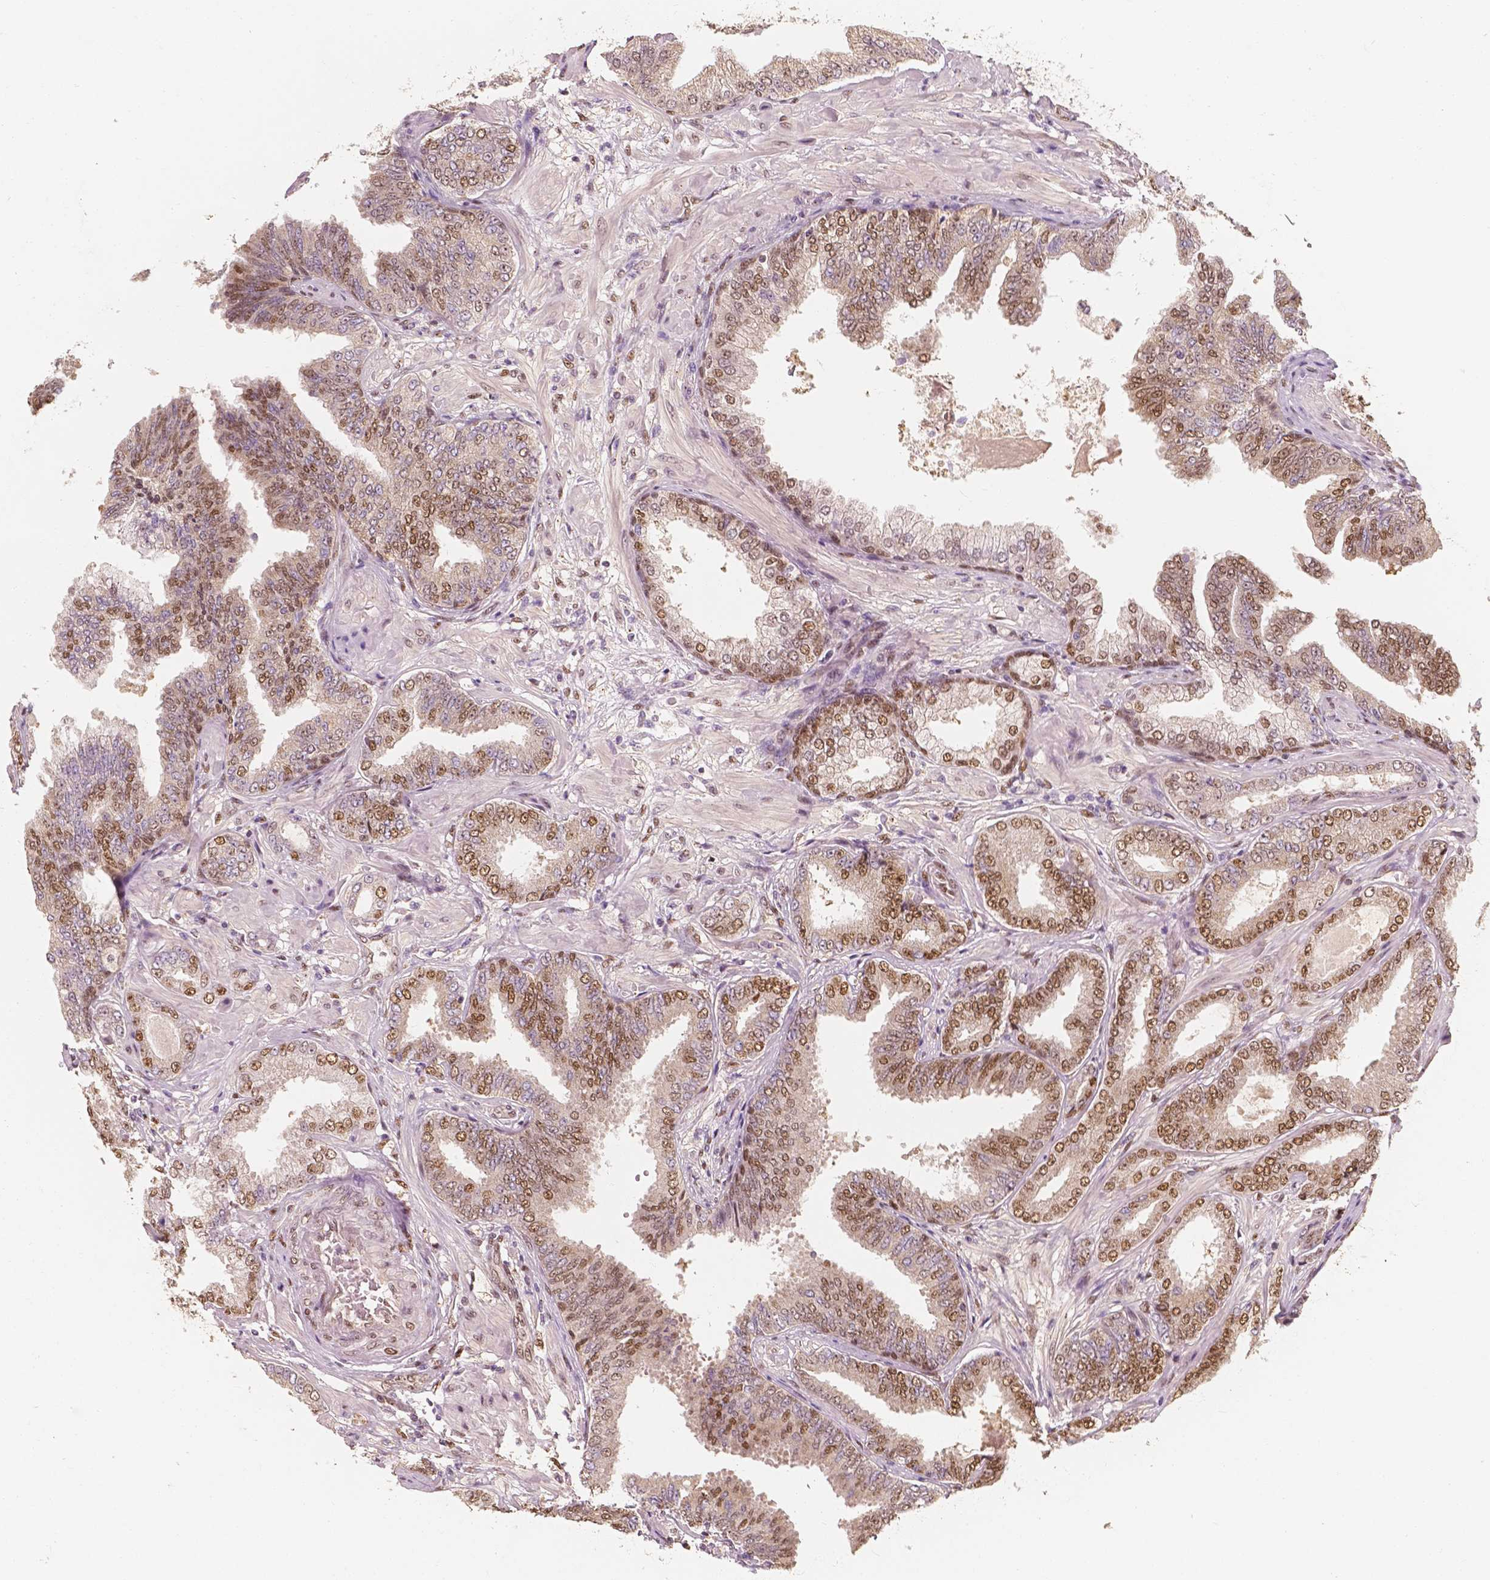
{"staining": {"intensity": "strong", "quantity": "25%-75%", "location": "nuclear"}, "tissue": "prostate cancer", "cell_type": "Tumor cells", "image_type": "cancer", "snomed": [{"axis": "morphology", "description": "Adenocarcinoma, Low grade"}, {"axis": "topography", "description": "Prostate"}], "caption": "IHC (DAB (3,3'-diaminobenzidine)) staining of human prostate low-grade adenocarcinoma shows strong nuclear protein expression in approximately 25%-75% of tumor cells.", "gene": "TBC1D17", "patient": {"sex": "male", "age": 55}}